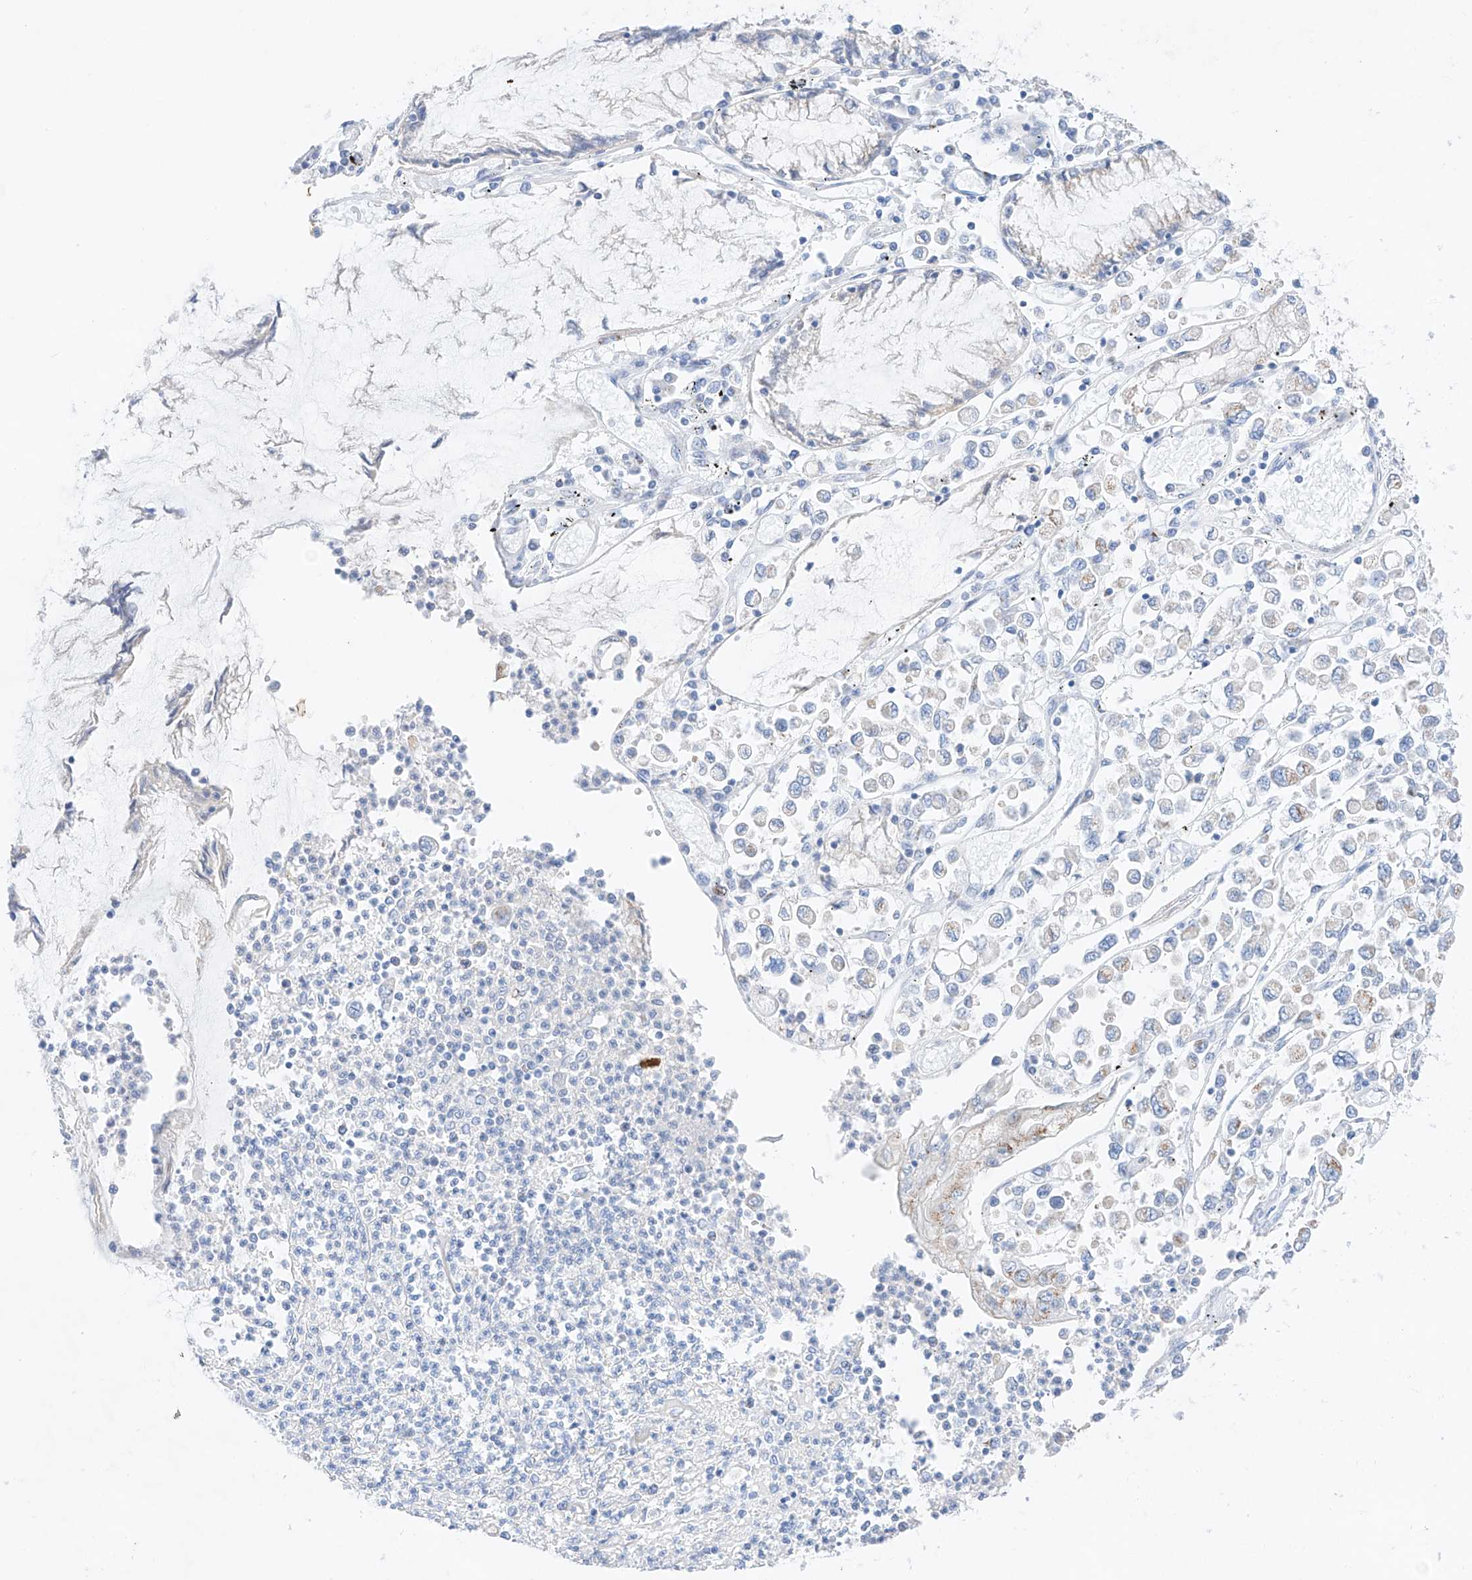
{"staining": {"intensity": "weak", "quantity": "<25%", "location": "cytoplasmic/membranous"}, "tissue": "stomach cancer", "cell_type": "Tumor cells", "image_type": "cancer", "snomed": [{"axis": "morphology", "description": "Adenocarcinoma, NOS"}, {"axis": "topography", "description": "Stomach"}], "caption": "DAB (3,3'-diaminobenzidine) immunohistochemical staining of human stomach cancer (adenocarcinoma) exhibits no significant expression in tumor cells. The staining is performed using DAB (3,3'-diaminobenzidine) brown chromogen with nuclei counter-stained in using hematoxylin.", "gene": "NT5C3B", "patient": {"sex": "female", "age": 76}}